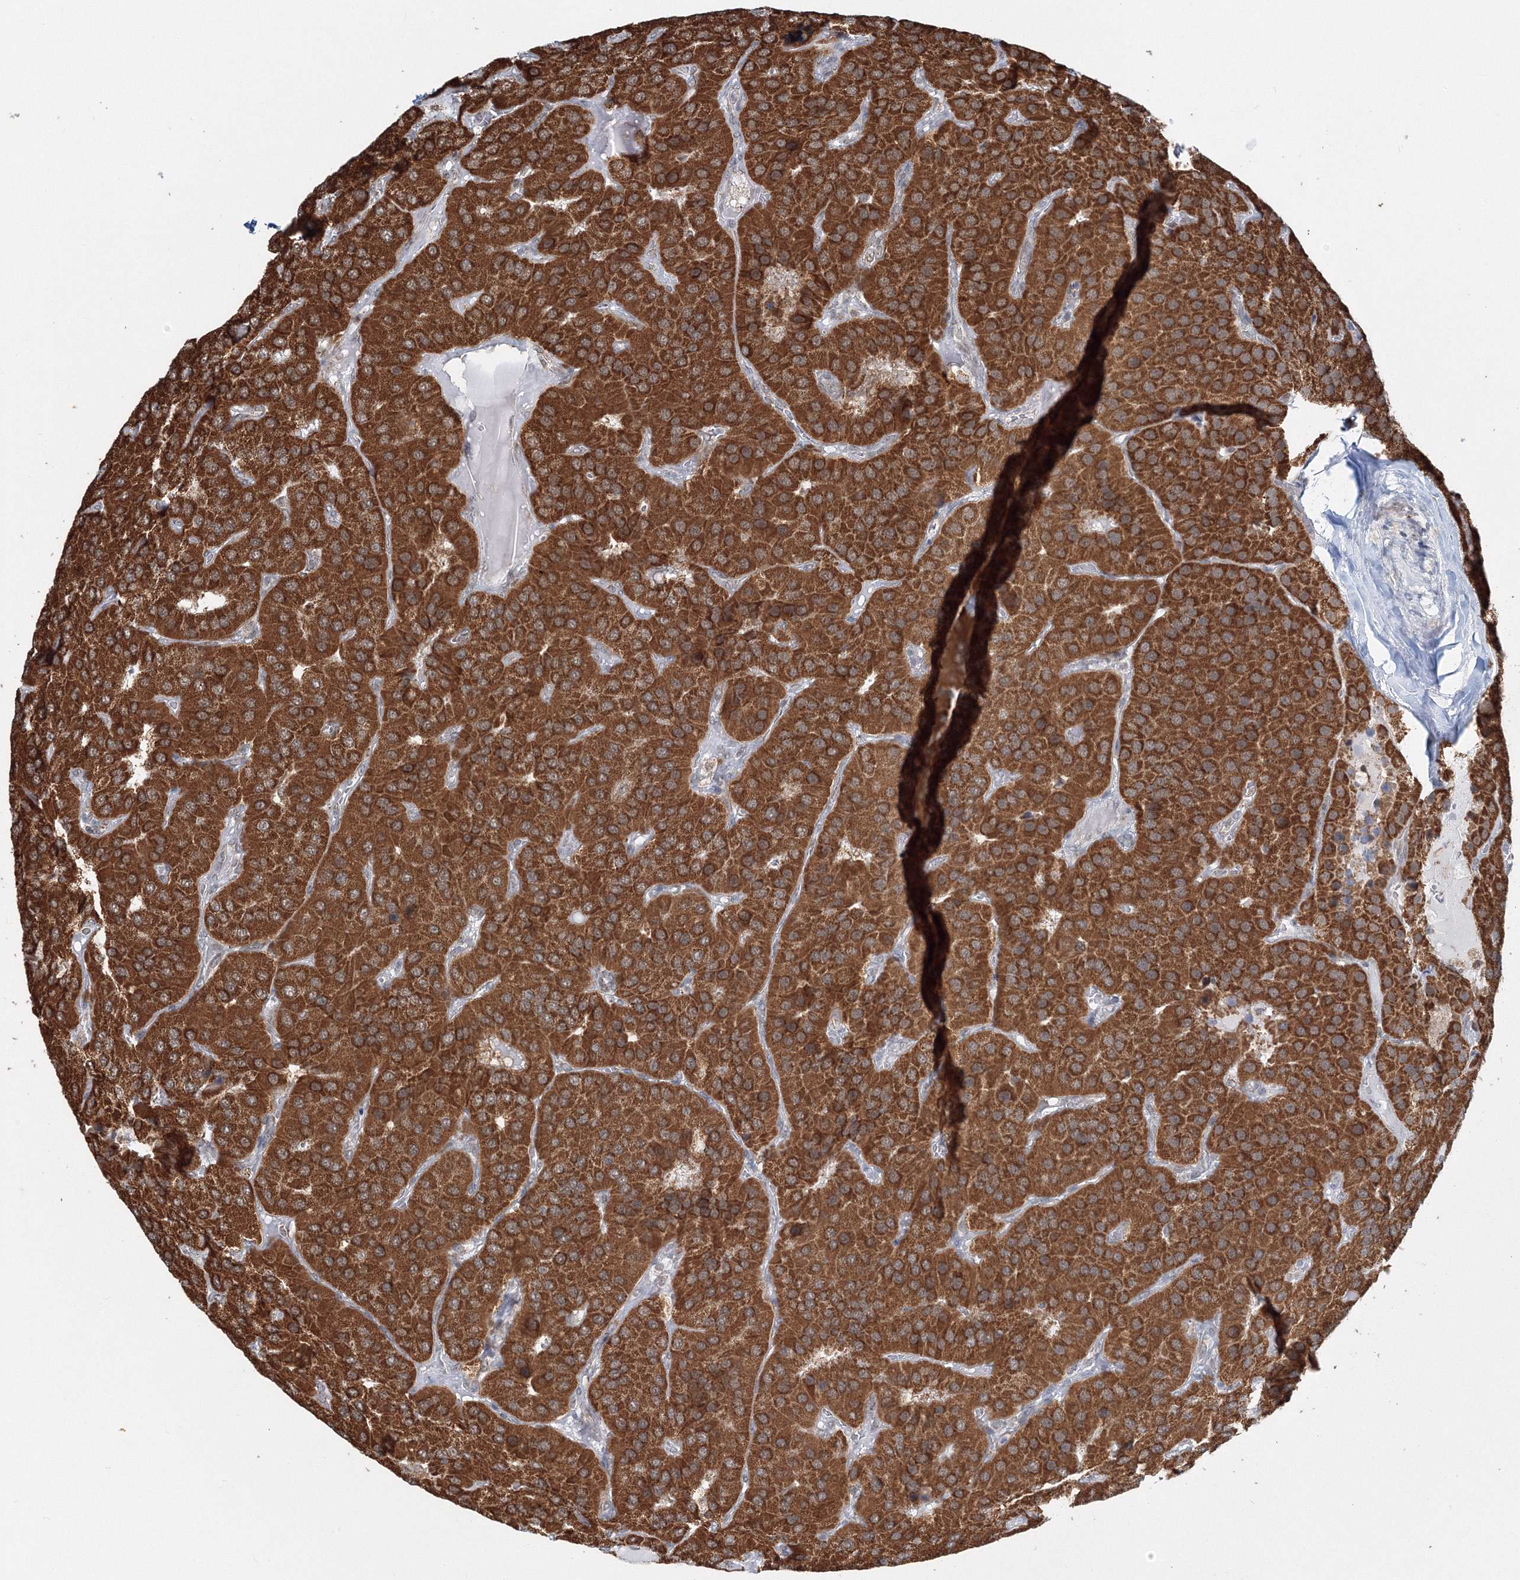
{"staining": {"intensity": "strong", "quantity": ">75%", "location": "cytoplasmic/membranous"}, "tissue": "parathyroid gland", "cell_type": "Glandular cells", "image_type": "normal", "snomed": [{"axis": "morphology", "description": "Normal tissue, NOS"}, {"axis": "morphology", "description": "Adenoma, NOS"}, {"axis": "topography", "description": "Parathyroid gland"}], "caption": "Strong cytoplasmic/membranous protein staining is seen in approximately >75% of glandular cells in parathyroid gland. The staining was performed using DAB (3,3'-diaminobenzidine) to visualize the protein expression in brown, while the nuclei were stained in blue with hematoxylin (Magnification: 20x).", "gene": "PSMD6", "patient": {"sex": "female", "age": 86}}